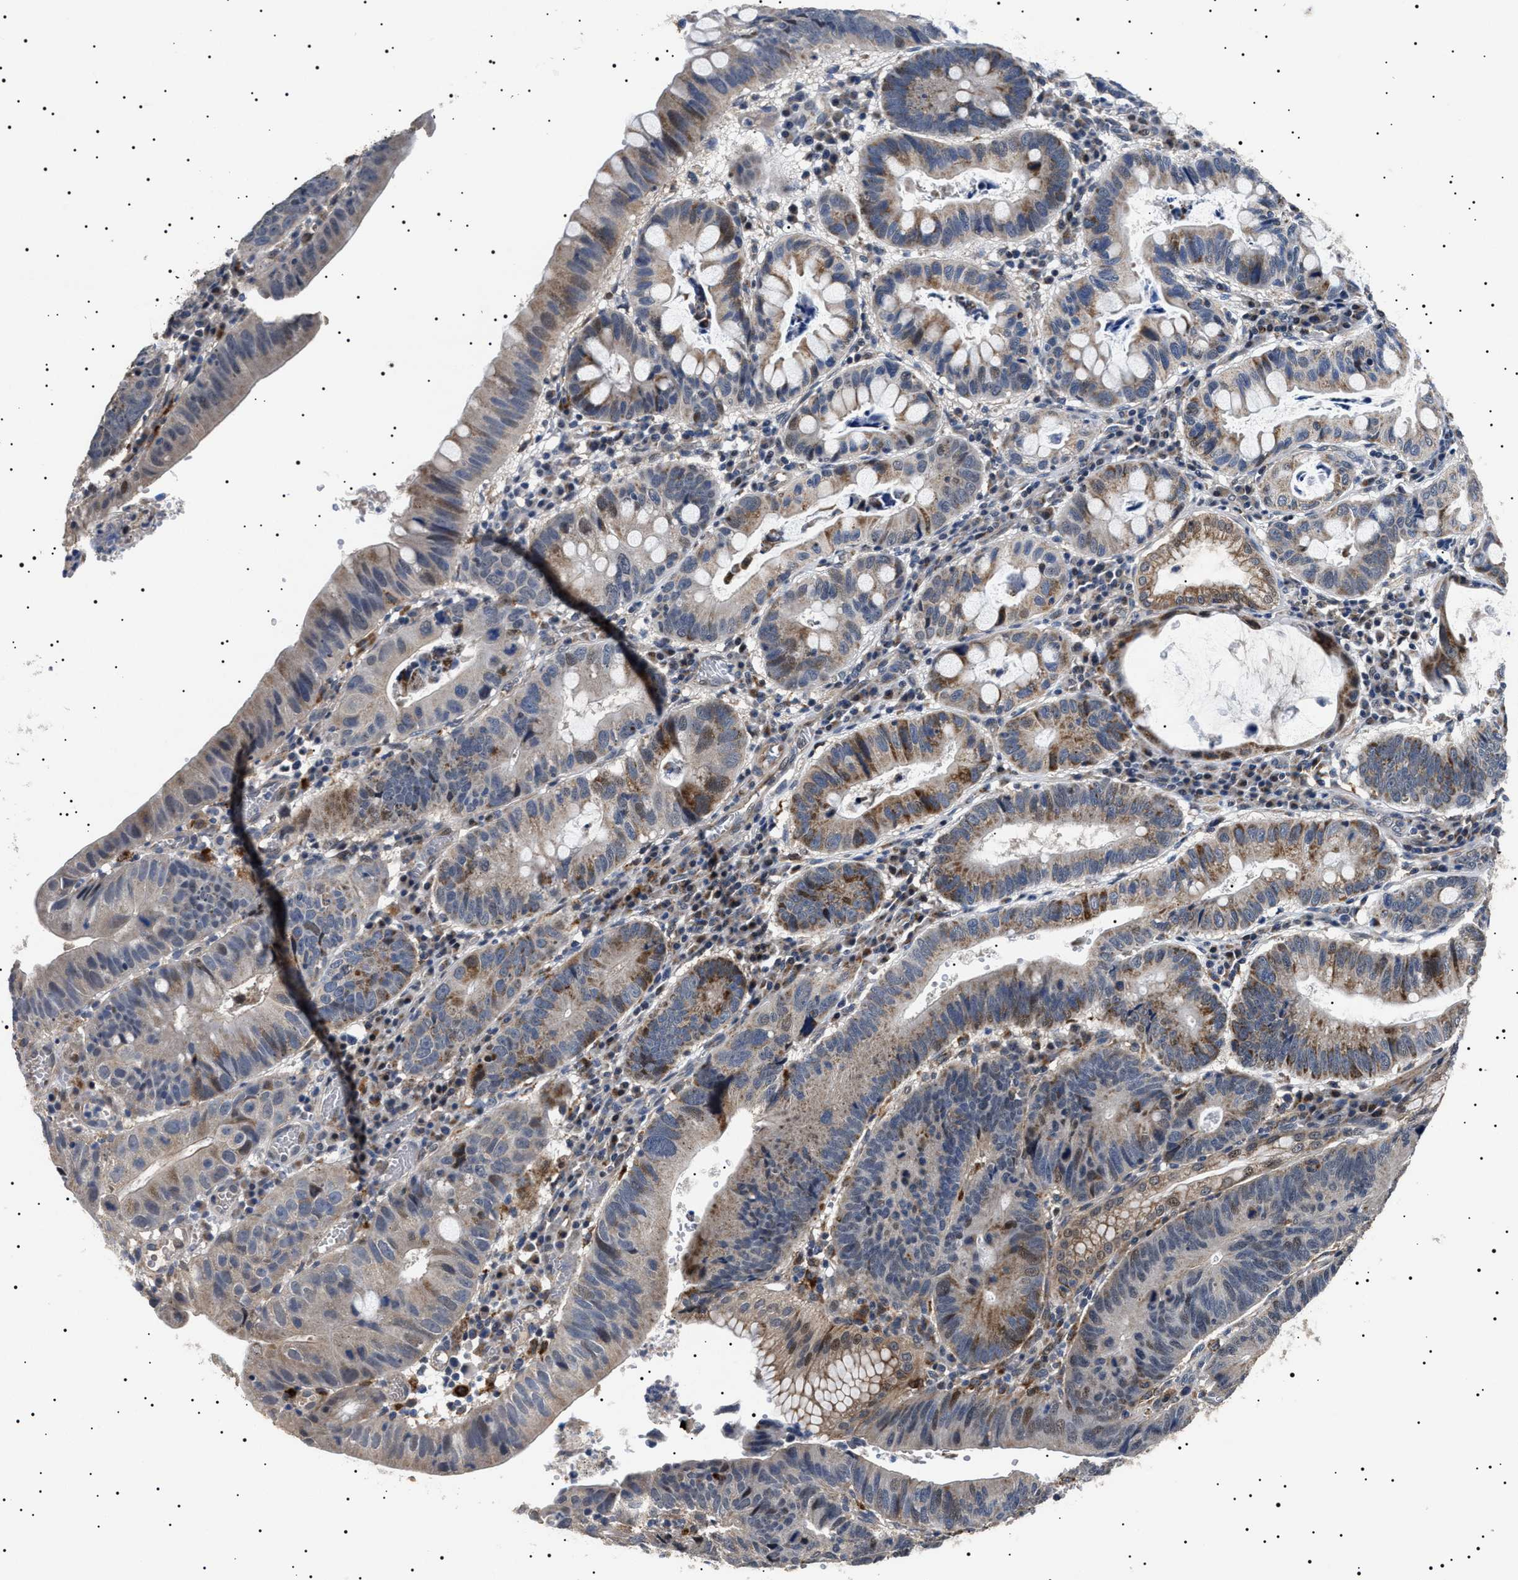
{"staining": {"intensity": "moderate", "quantity": "<25%", "location": "cytoplasmic/membranous"}, "tissue": "stomach cancer", "cell_type": "Tumor cells", "image_type": "cancer", "snomed": [{"axis": "morphology", "description": "Adenocarcinoma, NOS"}, {"axis": "topography", "description": "Stomach"}], "caption": "This photomicrograph displays immunohistochemistry staining of human stomach cancer, with low moderate cytoplasmic/membranous expression in about <25% of tumor cells.", "gene": "RAB34", "patient": {"sex": "male", "age": 59}}